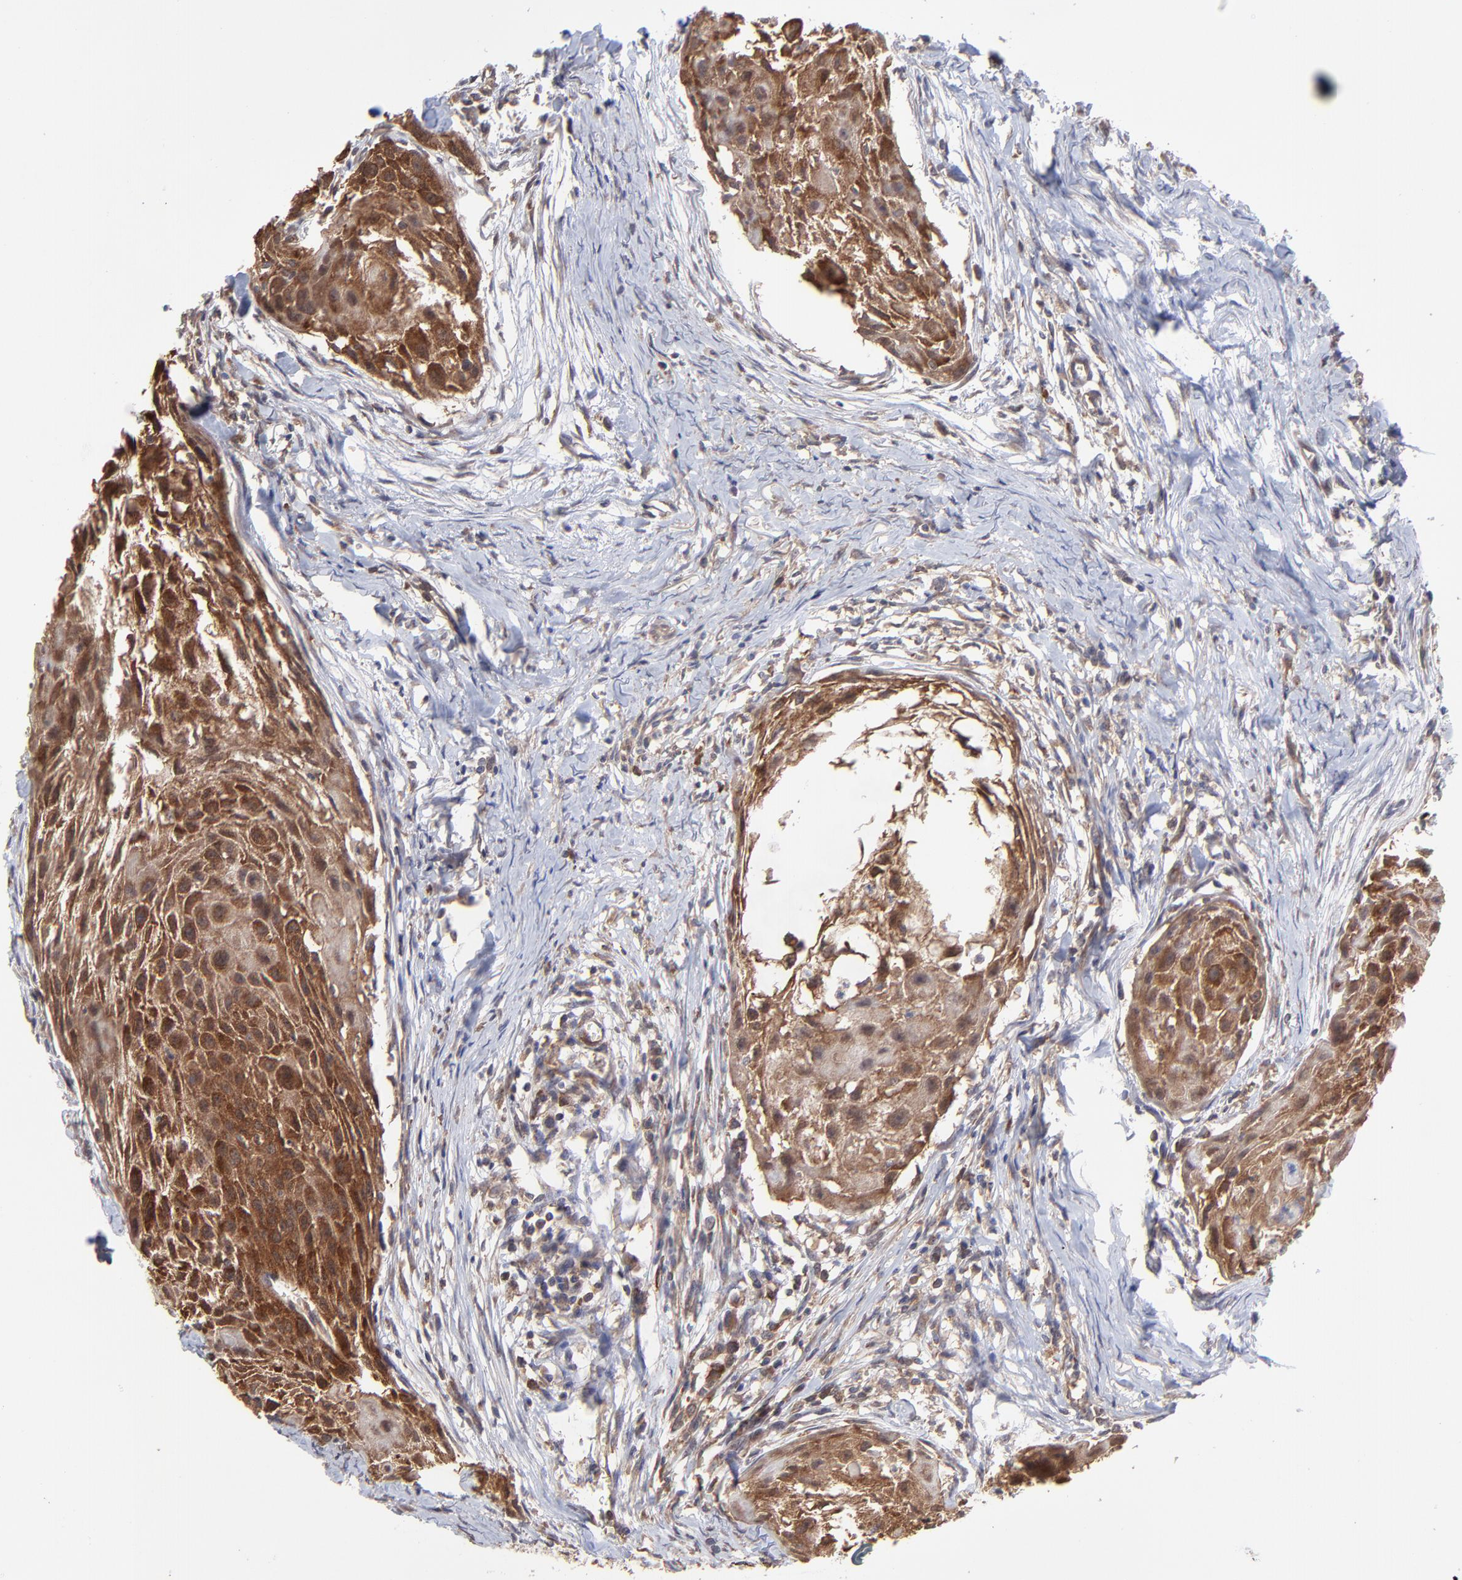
{"staining": {"intensity": "strong", "quantity": ">75%", "location": "cytoplasmic/membranous"}, "tissue": "head and neck cancer", "cell_type": "Tumor cells", "image_type": "cancer", "snomed": [{"axis": "morphology", "description": "Squamous cell carcinoma, NOS"}, {"axis": "topography", "description": "Head-Neck"}], "caption": "Brown immunohistochemical staining in human head and neck cancer demonstrates strong cytoplasmic/membranous positivity in approximately >75% of tumor cells.", "gene": "GART", "patient": {"sex": "male", "age": 64}}